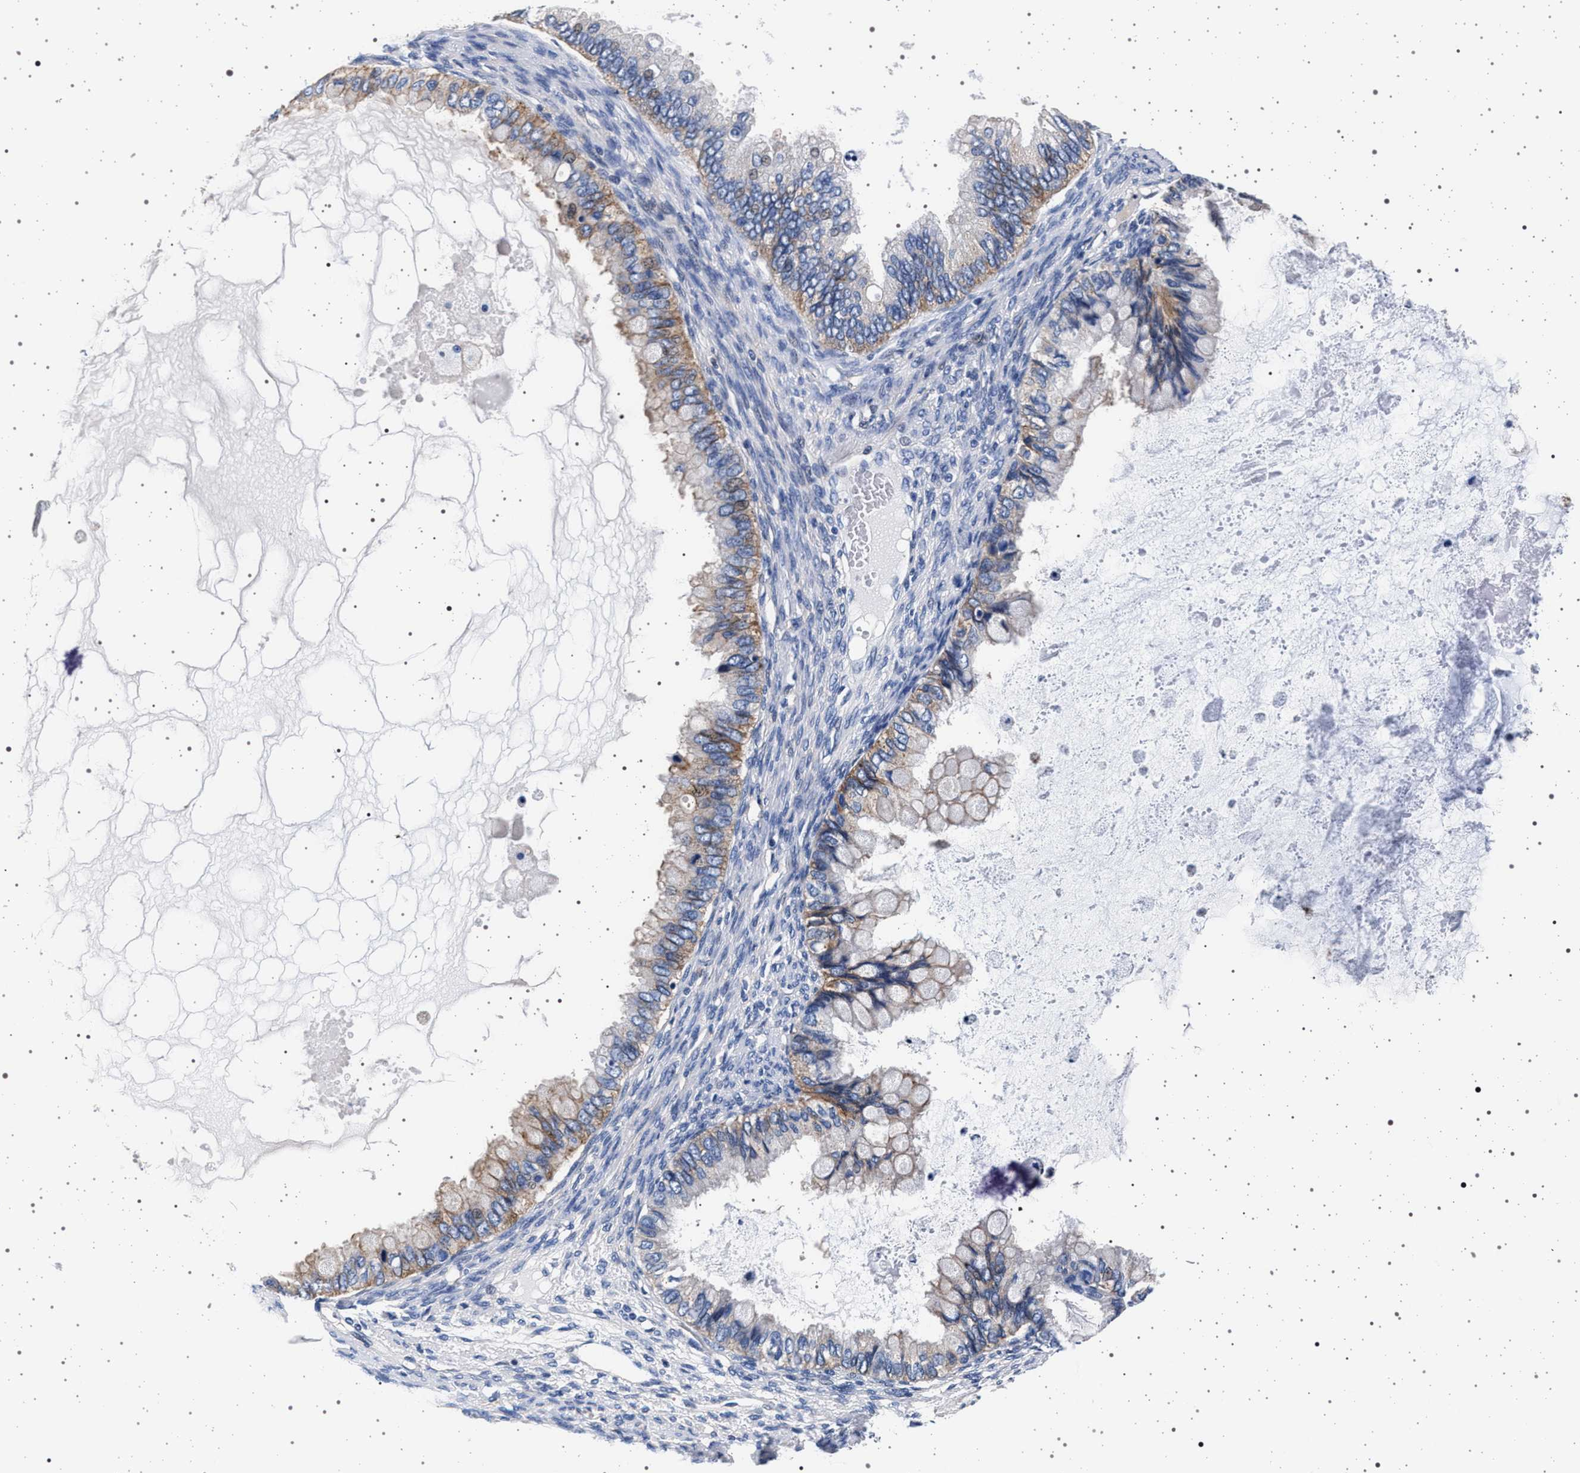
{"staining": {"intensity": "moderate", "quantity": "25%-75%", "location": "cytoplasmic/membranous"}, "tissue": "ovarian cancer", "cell_type": "Tumor cells", "image_type": "cancer", "snomed": [{"axis": "morphology", "description": "Cystadenocarcinoma, mucinous, NOS"}, {"axis": "topography", "description": "Ovary"}], "caption": "An immunohistochemistry histopathology image of neoplastic tissue is shown. Protein staining in brown highlights moderate cytoplasmic/membranous positivity in ovarian cancer (mucinous cystadenocarcinoma) within tumor cells.", "gene": "SLC9A1", "patient": {"sex": "female", "age": 80}}